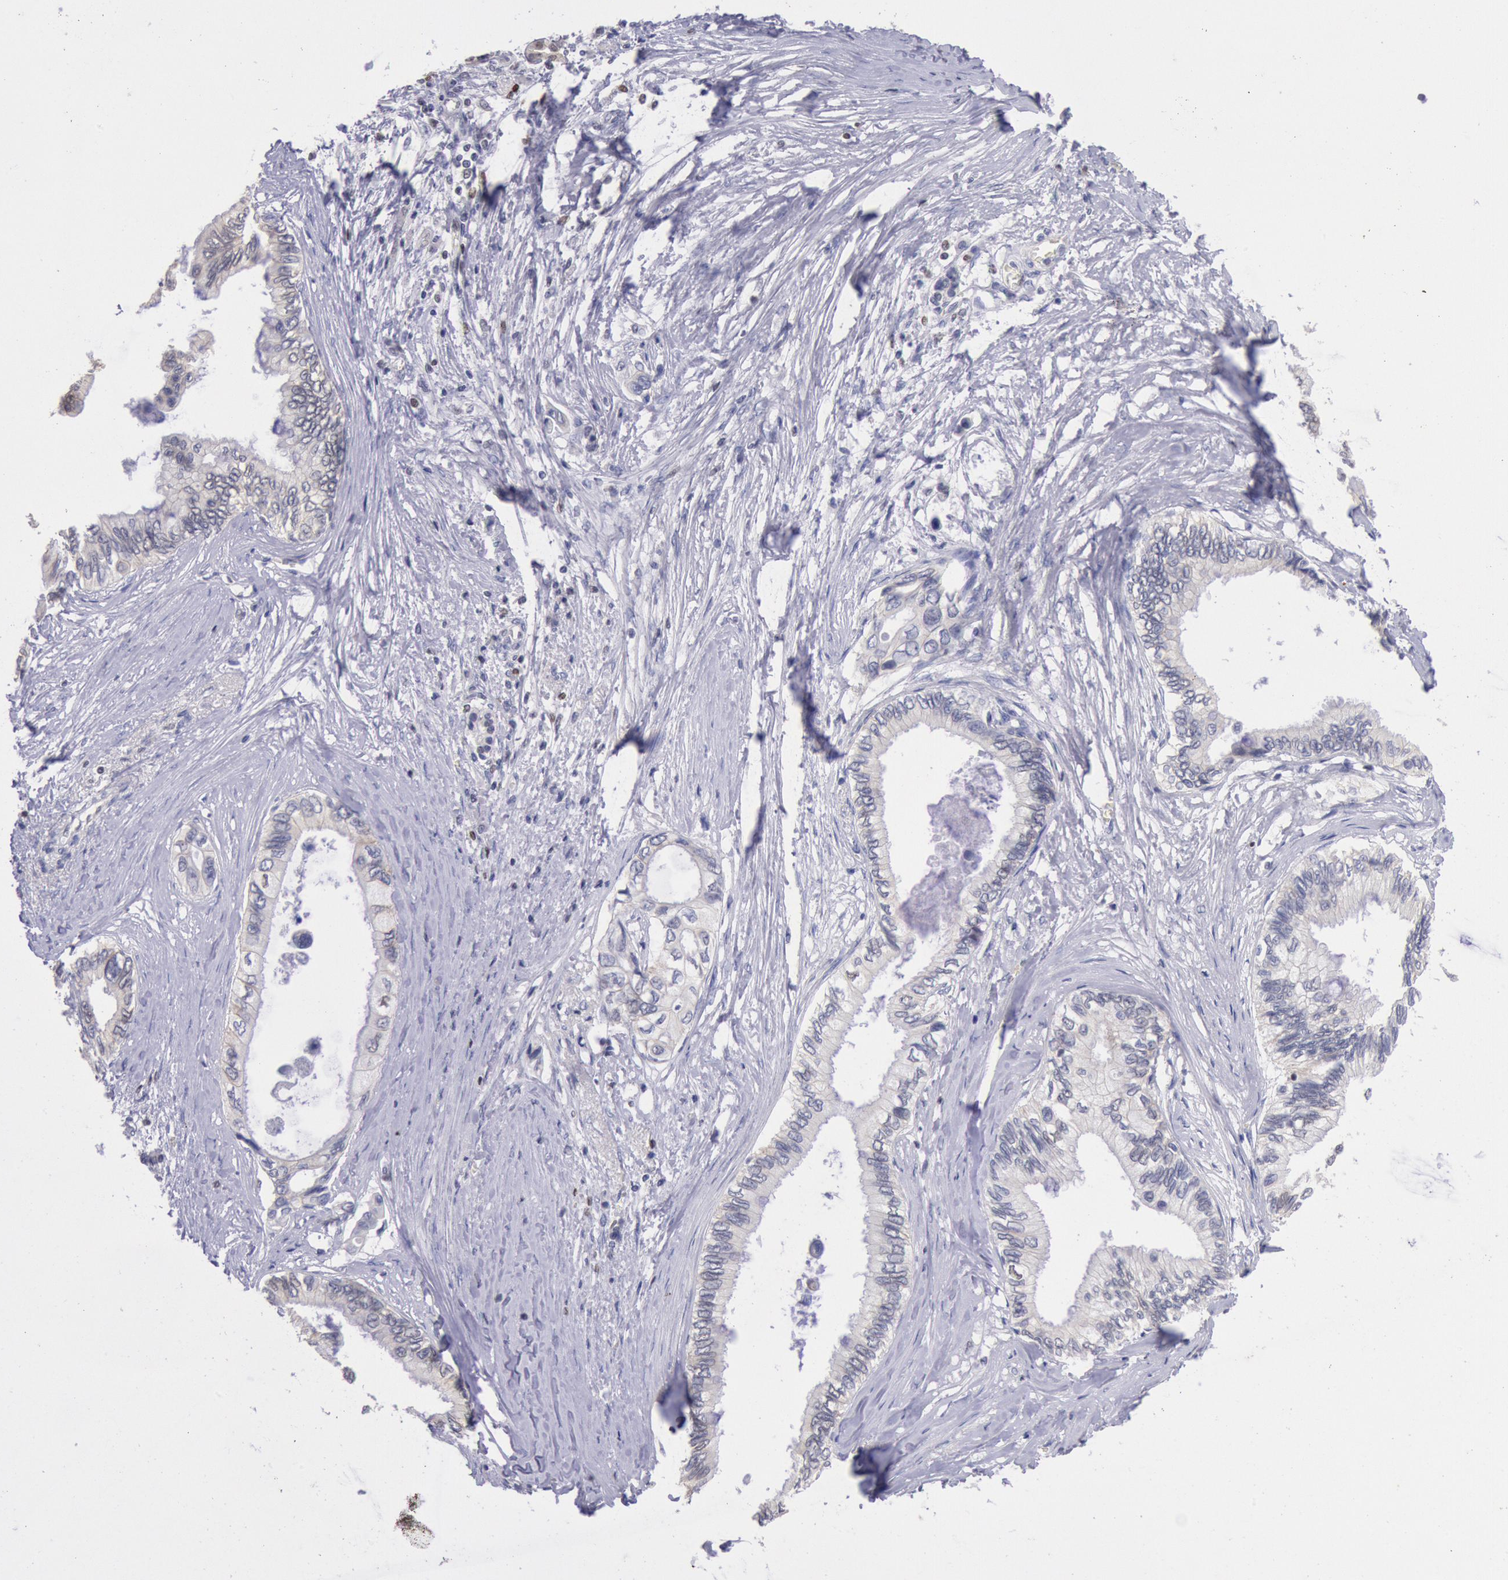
{"staining": {"intensity": "negative", "quantity": "none", "location": "none"}, "tissue": "pancreatic cancer", "cell_type": "Tumor cells", "image_type": "cancer", "snomed": [{"axis": "morphology", "description": "Adenocarcinoma, NOS"}, {"axis": "topography", "description": "Pancreas"}], "caption": "The image shows no staining of tumor cells in pancreatic cancer. The staining is performed using DAB (3,3'-diaminobenzidine) brown chromogen with nuclei counter-stained in using hematoxylin.", "gene": "RPS6KA5", "patient": {"sex": "female", "age": 66}}